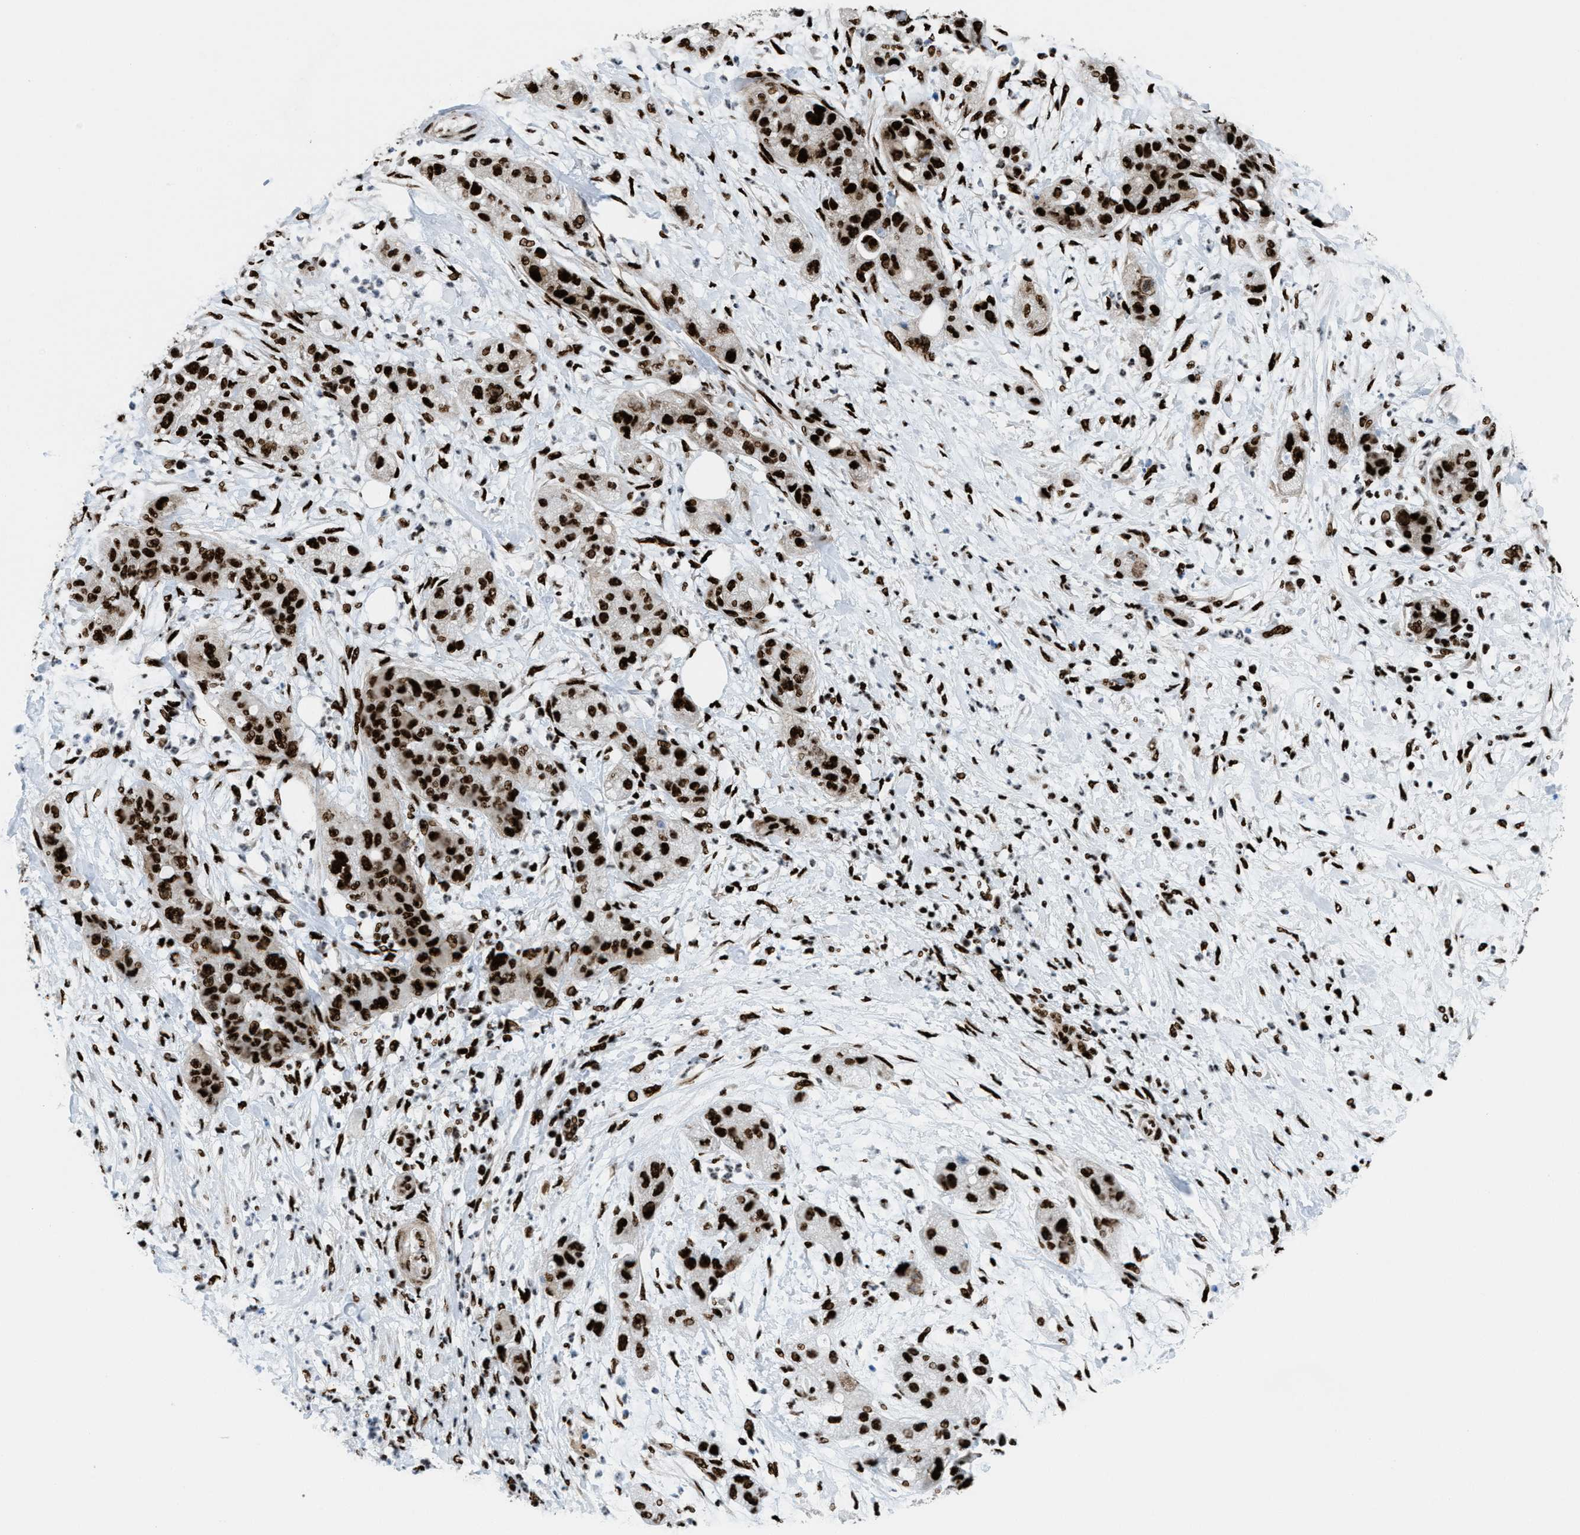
{"staining": {"intensity": "strong", "quantity": ">75%", "location": "nuclear"}, "tissue": "pancreatic cancer", "cell_type": "Tumor cells", "image_type": "cancer", "snomed": [{"axis": "morphology", "description": "Adenocarcinoma, NOS"}, {"axis": "topography", "description": "Pancreas"}], "caption": "Brown immunohistochemical staining in pancreatic adenocarcinoma reveals strong nuclear staining in approximately >75% of tumor cells. (IHC, brightfield microscopy, high magnification).", "gene": "NONO", "patient": {"sex": "female", "age": 78}}